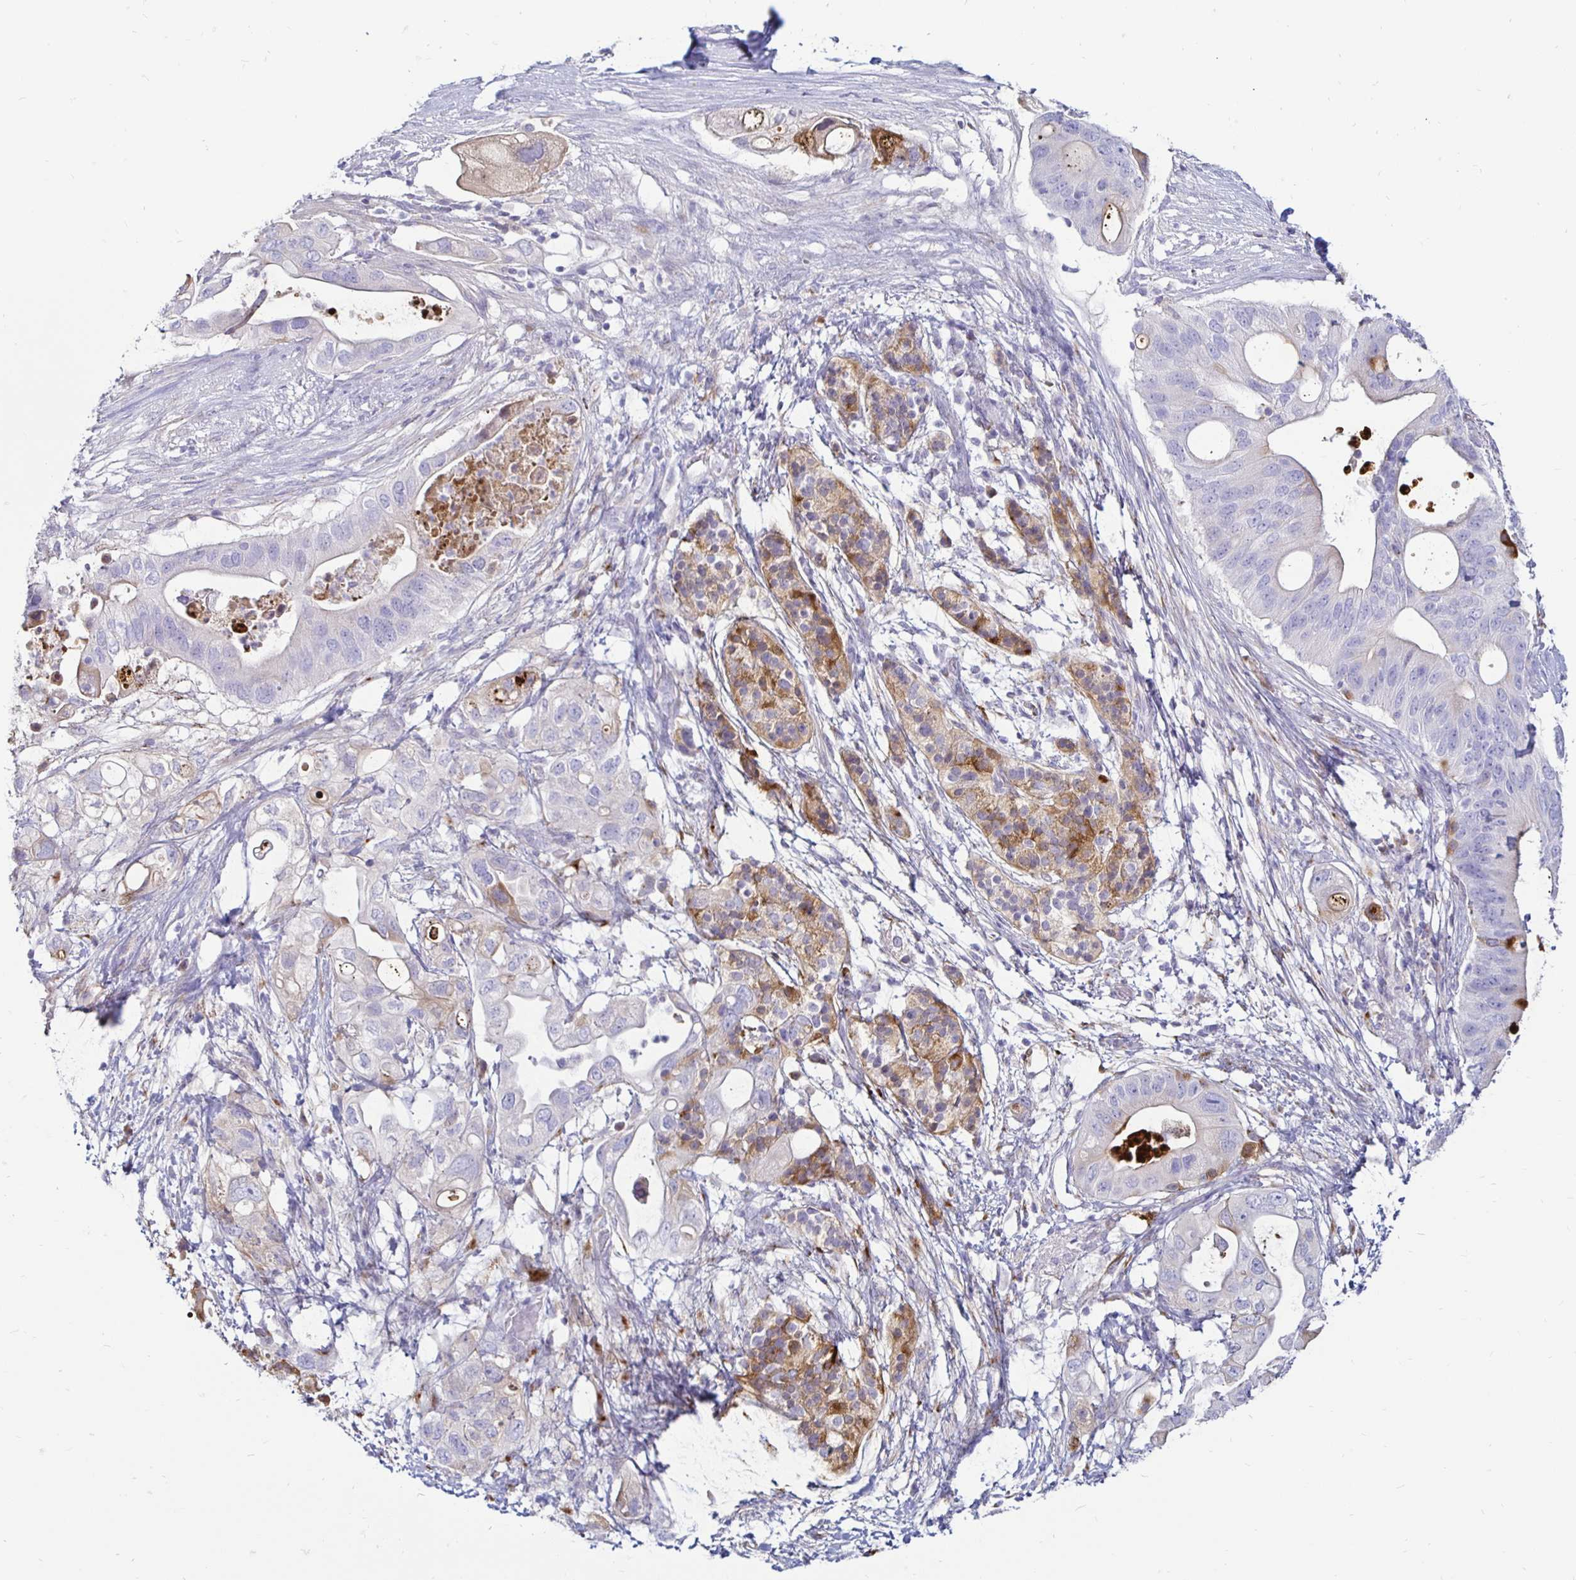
{"staining": {"intensity": "negative", "quantity": "none", "location": "none"}, "tissue": "pancreatic cancer", "cell_type": "Tumor cells", "image_type": "cancer", "snomed": [{"axis": "morphology", "description": "Adenocarcinoma, NOS"}, {"axis": "topography", "description": "Pancreas"}], "caption": "An immunohistochemistry (IHC) micrograph of pancreatic cancer is shown. There is no staining in tumor cells of pancreatic cancer.", "gene": "TIMP1", "patient": {"sex": "female", "age": 72}}